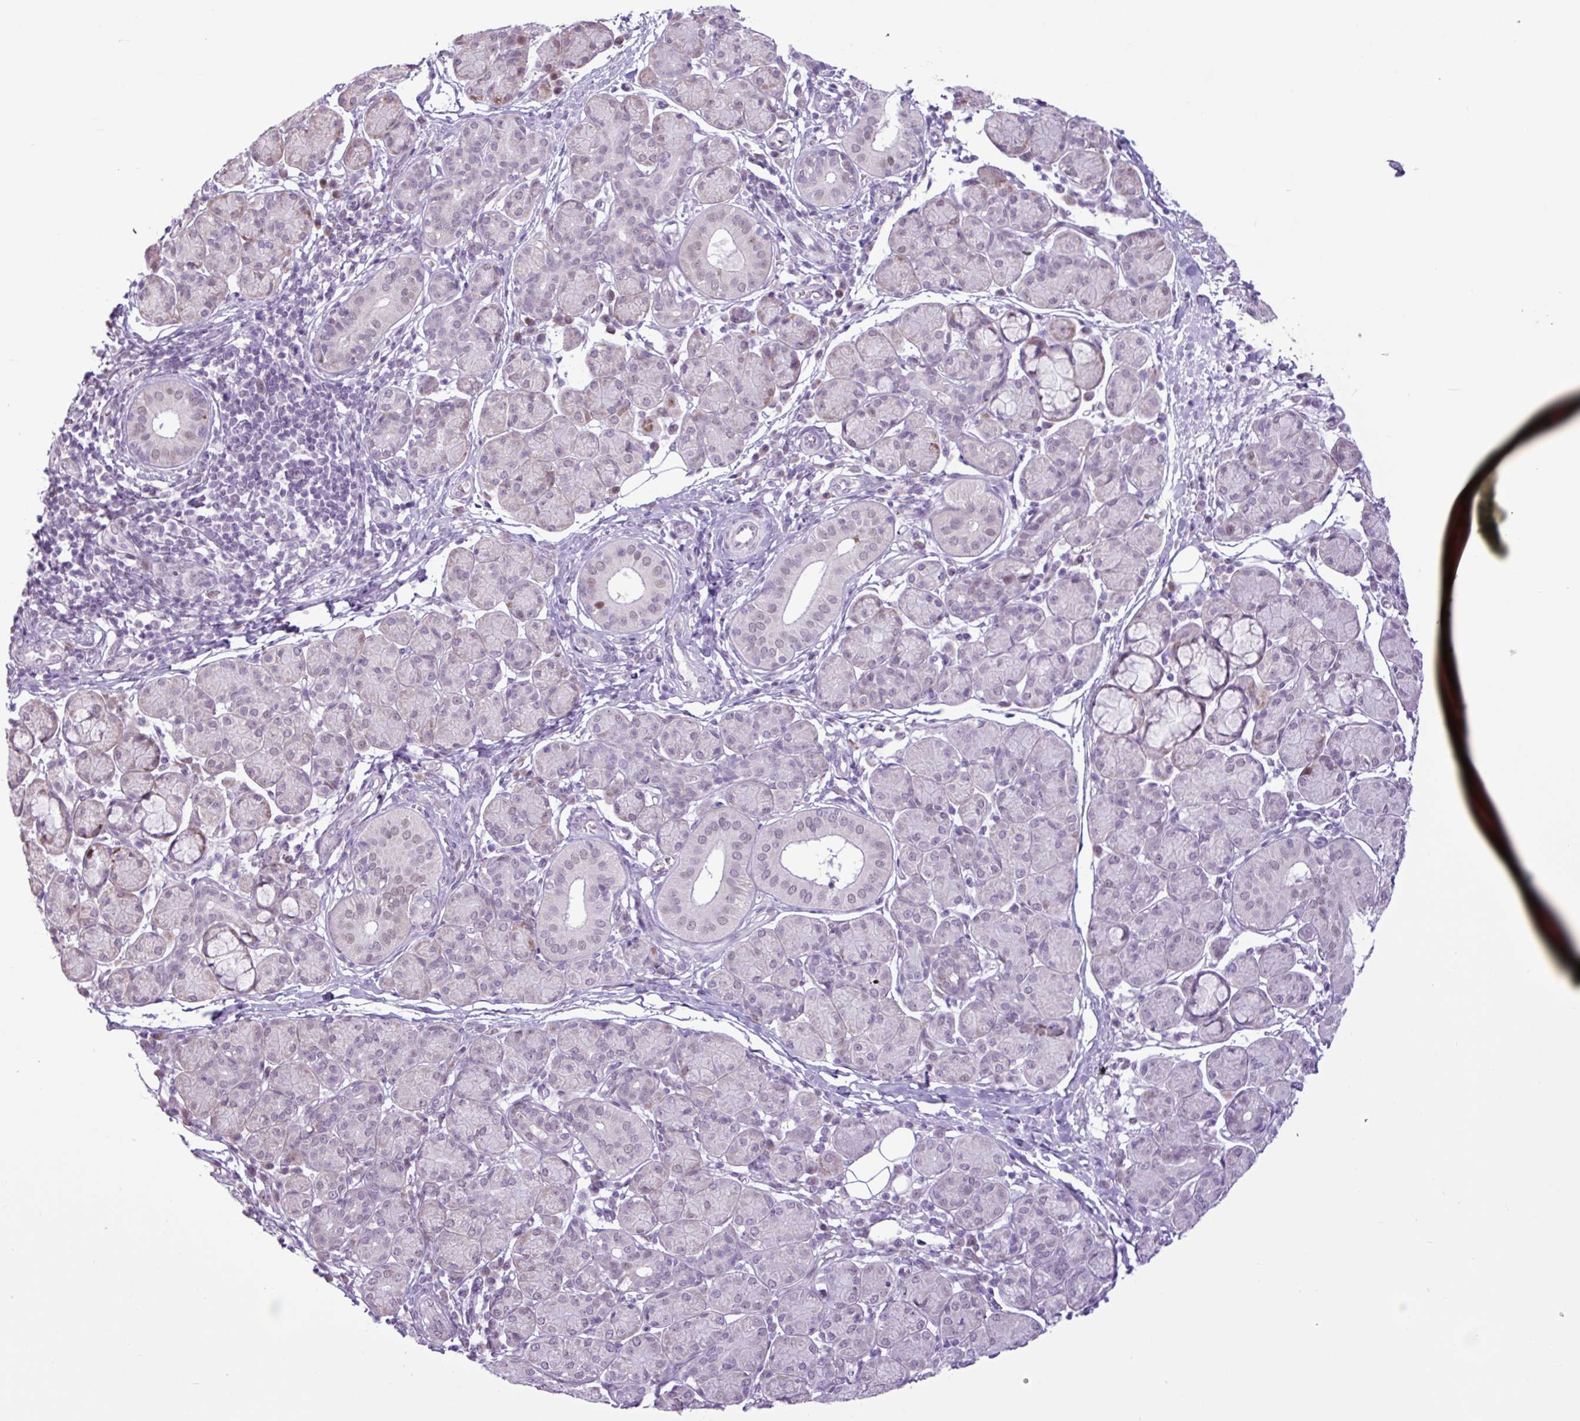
{"staining": {"intensity": "negative", "quantity": "none", "location": "none"}, "tissue": "salivary gland", "cell_type": "Glandular cells", "image_type": "normal", "snomed": [{"axis": "morphology", "description": "Normal tissue, NOS"}, {"axis": "morphology", "description": "Inflammation, NOS"}, {"axis": "topography", "description": "Lymph node"}, {"axis": "topography", "description": "Salivary gland"}], "caption": "Immunohistochemistry histopathology image of benign human salivary gland stained for a protein (brown), which displays no expression in glandular cells.", "gene": "ELOA2", "patient": {"sex": "male", "age": 3}}